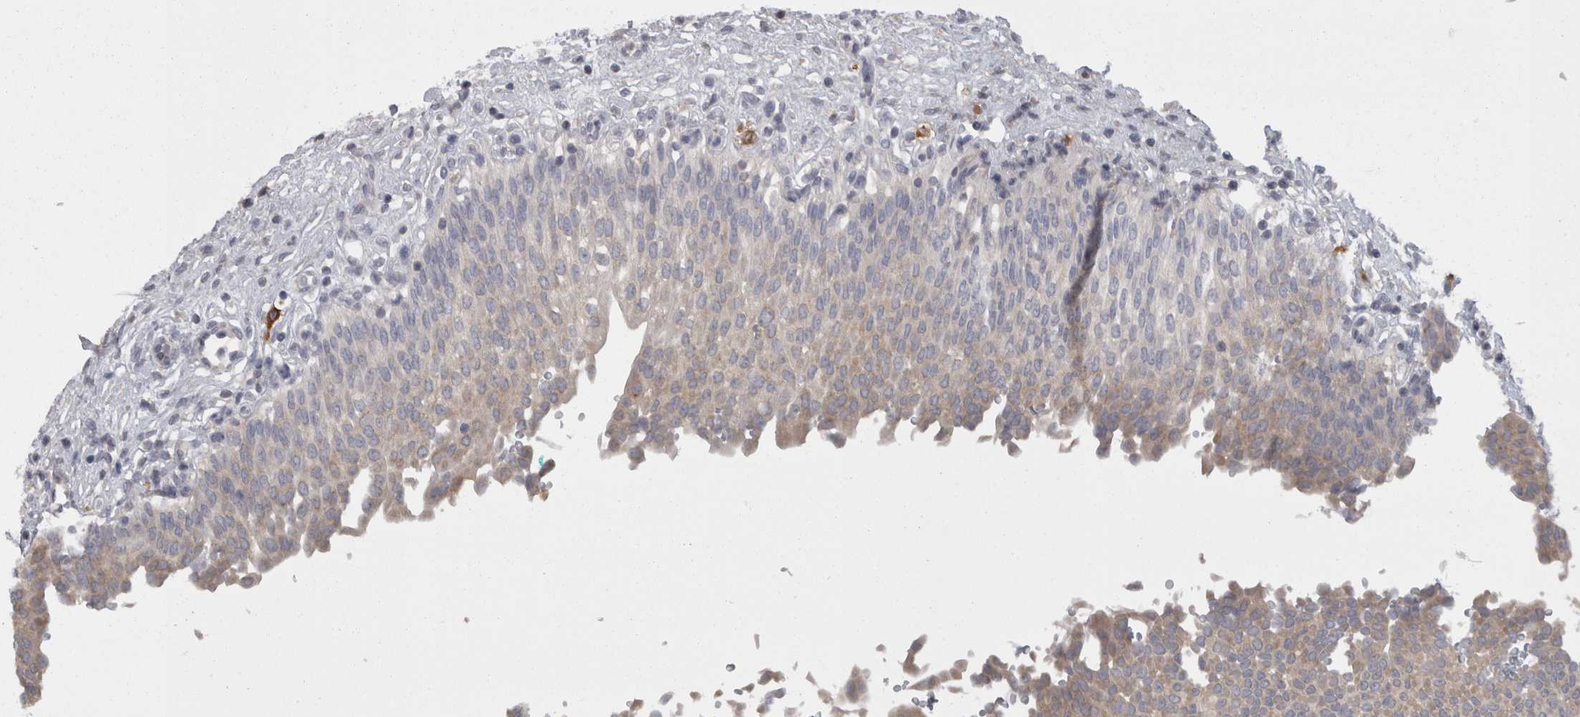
{"staining": {"intensity": "weak", "quantity": "25%-75%", "location": "cytoplasmic/membranous"}, "tissue": "urinary bladder", "cell_type": "Urothelial cells", "image_type": "normal", "snomed": [{"axis": "morphology", "description": "Urothelial carcinoma, High grade"}, {"axis": "topography", "description": "Urinary bladder"}], "caption": "Immunohistochemistry (IHC) of benign human urinary bladder reveals low levels of weak cytoplasmic/membranous expression in about 25%-75% of urothelial cells.", "gene": "CAMK2D", "patient": {"sex": "male", "age": 46}}